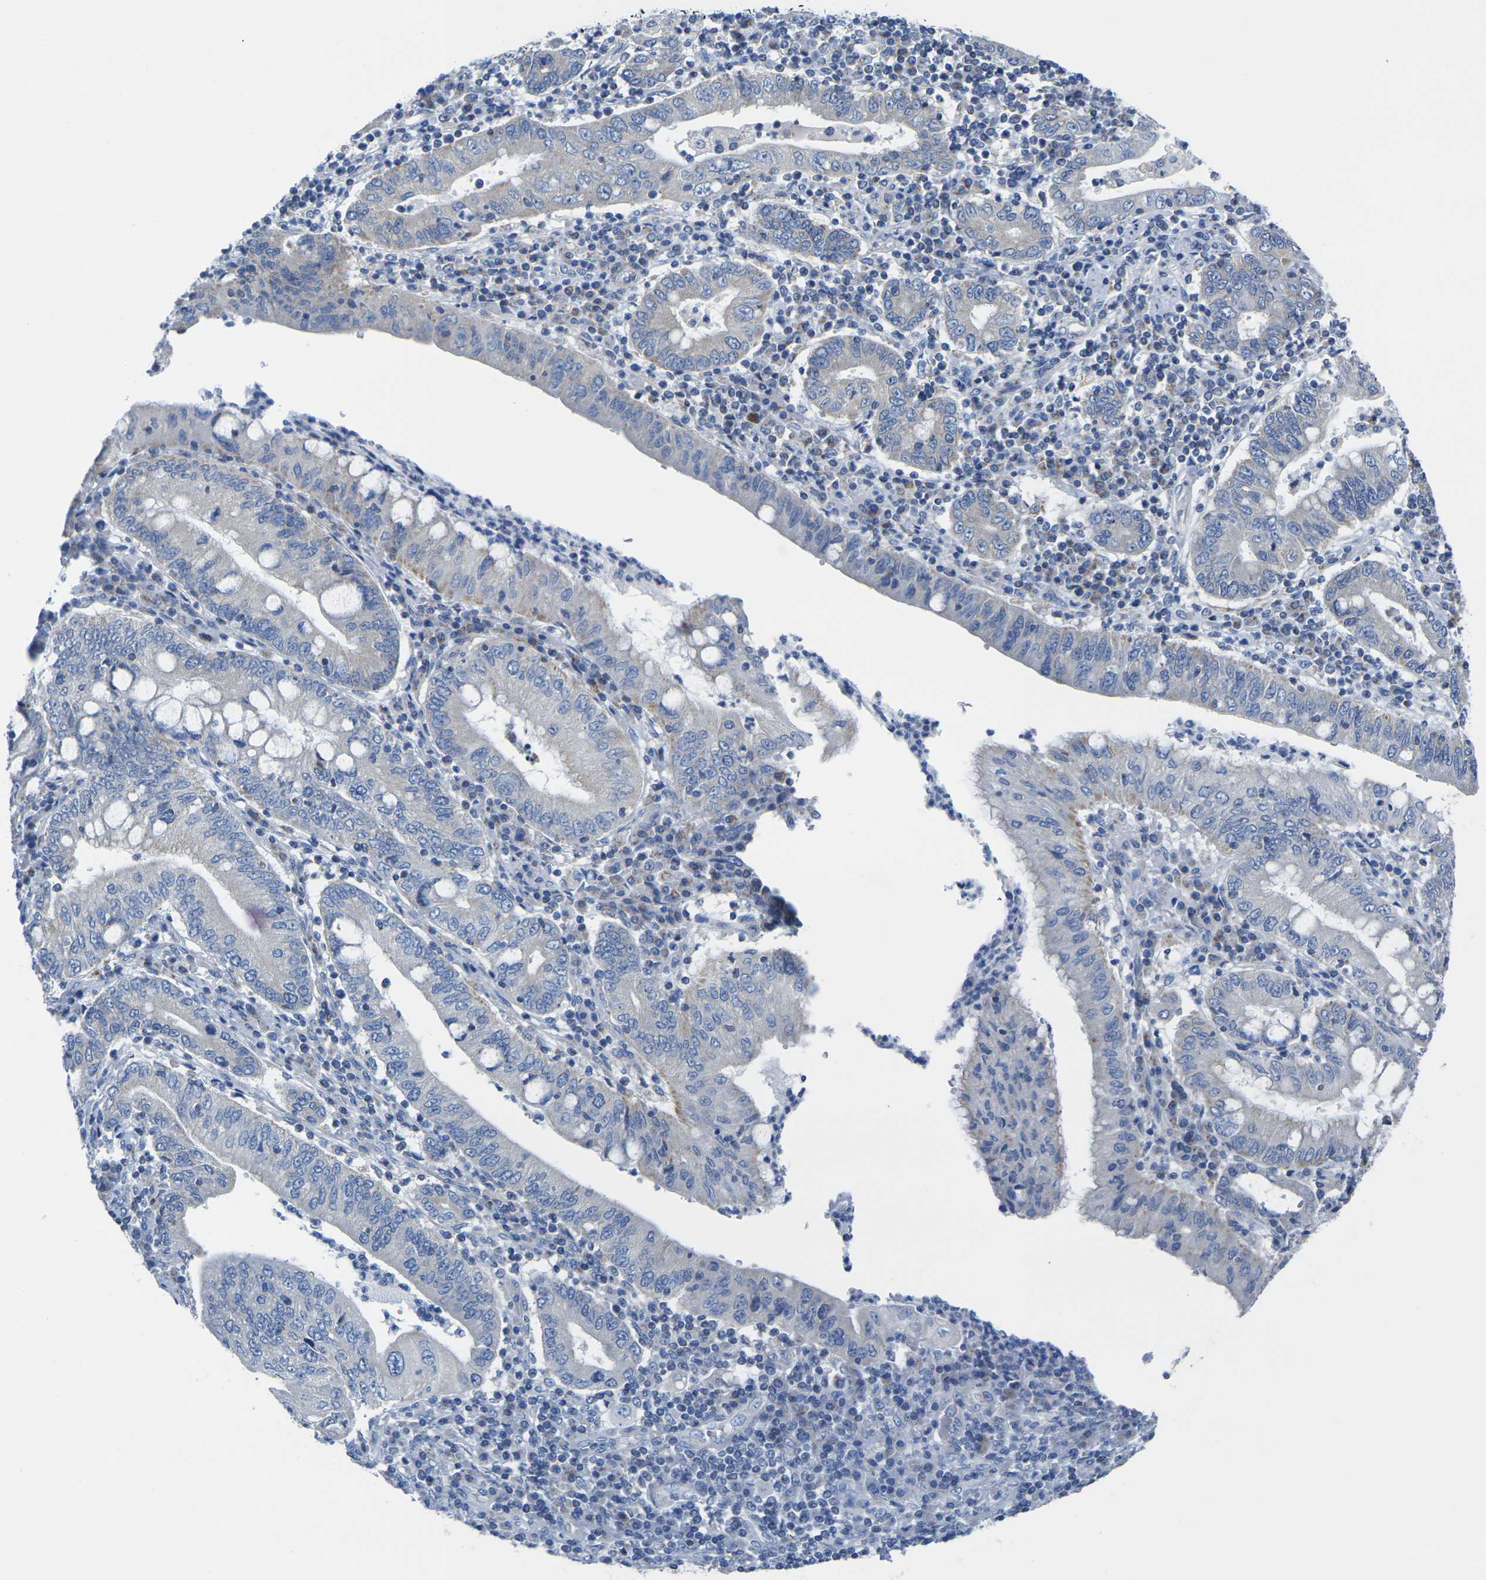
{"staining": {"intensity": "negative", "quantity": "none", "location": "none"}, "tissue": "stomach cancer", "cell_type": "Tumor cells", "image_type": "cancer", "snomed": [{"axis": "morphology", "description": "Normal tissue, NOS"}, {"axis": "morphology", "description": "Adenocarcinoma, NOS"}, {"axis": "topography", "description": "Esophagus"}, {"axis": "topography", "description": "Stomach, upper"}, {"axis": "topography", "description": "Peripheral nerve tissue"}], "caption": "High power microscopy micrograph of an immunohistochemistry histopathology image of adenocarcinoma (stomach), revealing no significant expression in tumor cells.", "gene": "TMEM204", "patient": {"sex": "male", "age": 62}}